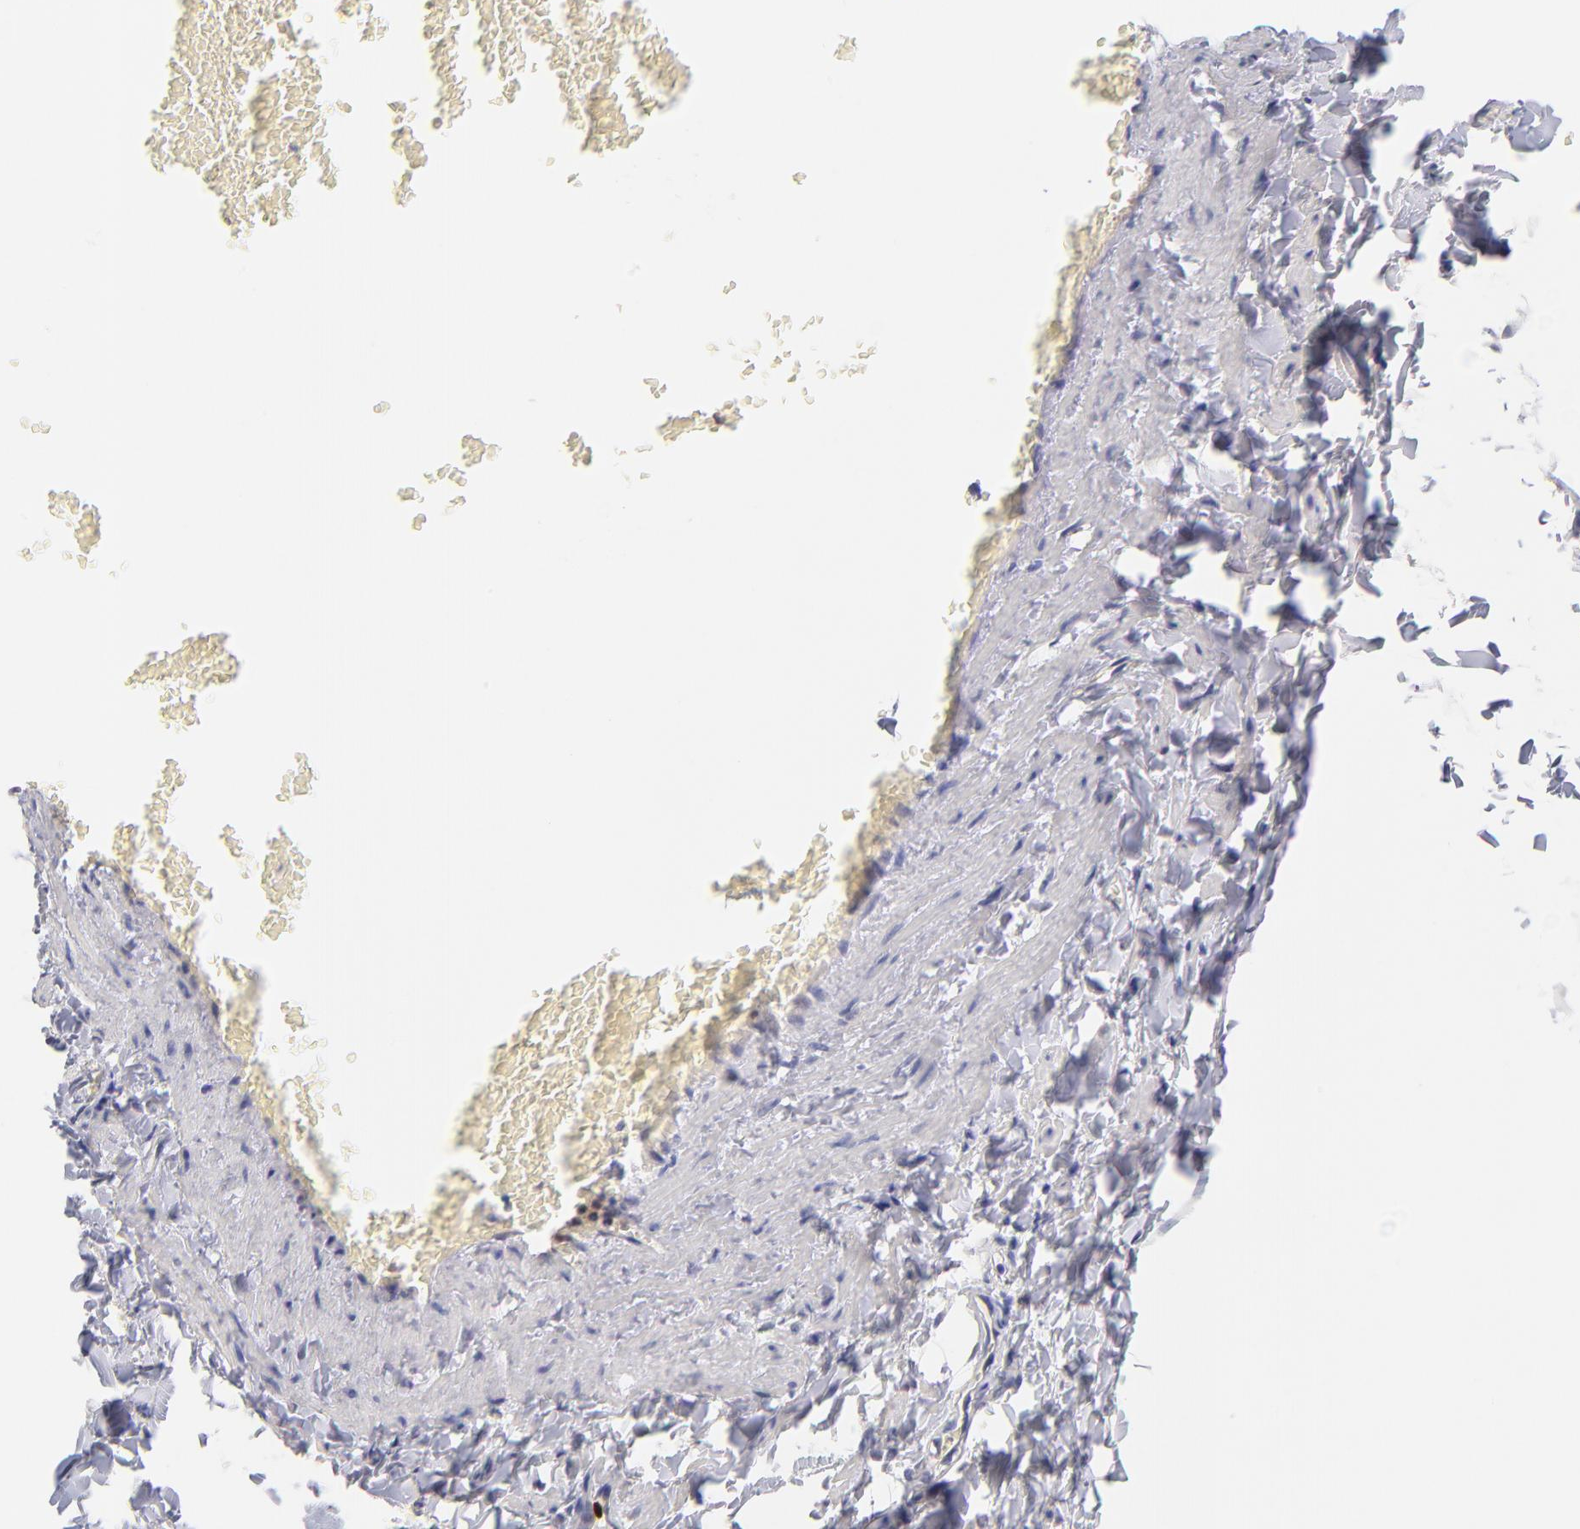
{"staining": {"intensity": "negative", "quantity": "none", "location": "none"}, "tissue": "adipose tissue", "cell_type": "Adipocytes", "image_type": "normal", "snomed": [{"axis": "morphology", "description": "Normal tissue, NOS"}, {"axis": "topography", "description": "Vascular tissue"}], "caption": "IHC of benign adipose tissue exhibits no positivity in adipocytes.", "gene": "BID", "patient": {"sex": "male", "age": 41}}